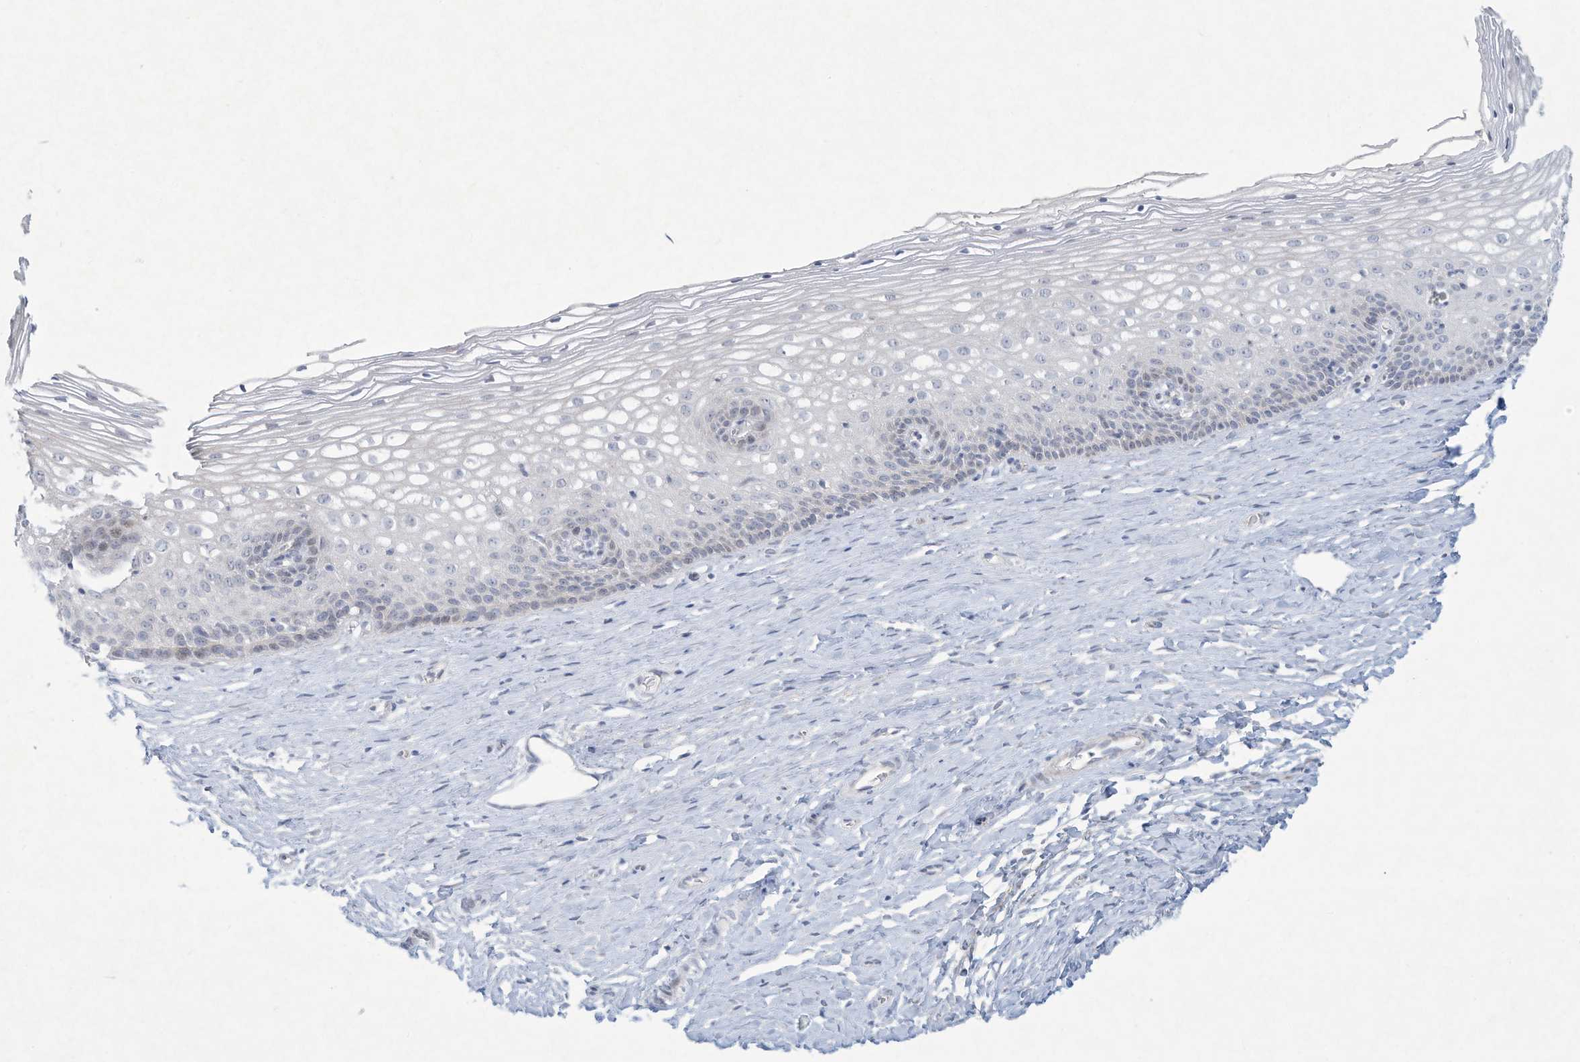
{"staining": {"intensity": "negative", "quantity": "none", "location": "none"}, "tissue": "cervix", "cell_type": "Glandular cells", "image_type": "normal", "snomed": [{"axis": "morphology", "description": "Normal tissue, NOS"}, {"axis": "topography", "description": "Cervix"}], "caption": "Glandular cells are negative for protein expression in unremarkable human cervix. Brightfield microscopy of immunohistochemistry stained with DAB (3,3'-diaminobenzidine) (brown) and hematoxylin (blue), captured at high magnification.", "gene": "PAX6", "patient": {"sex": "female", "age": 33}}